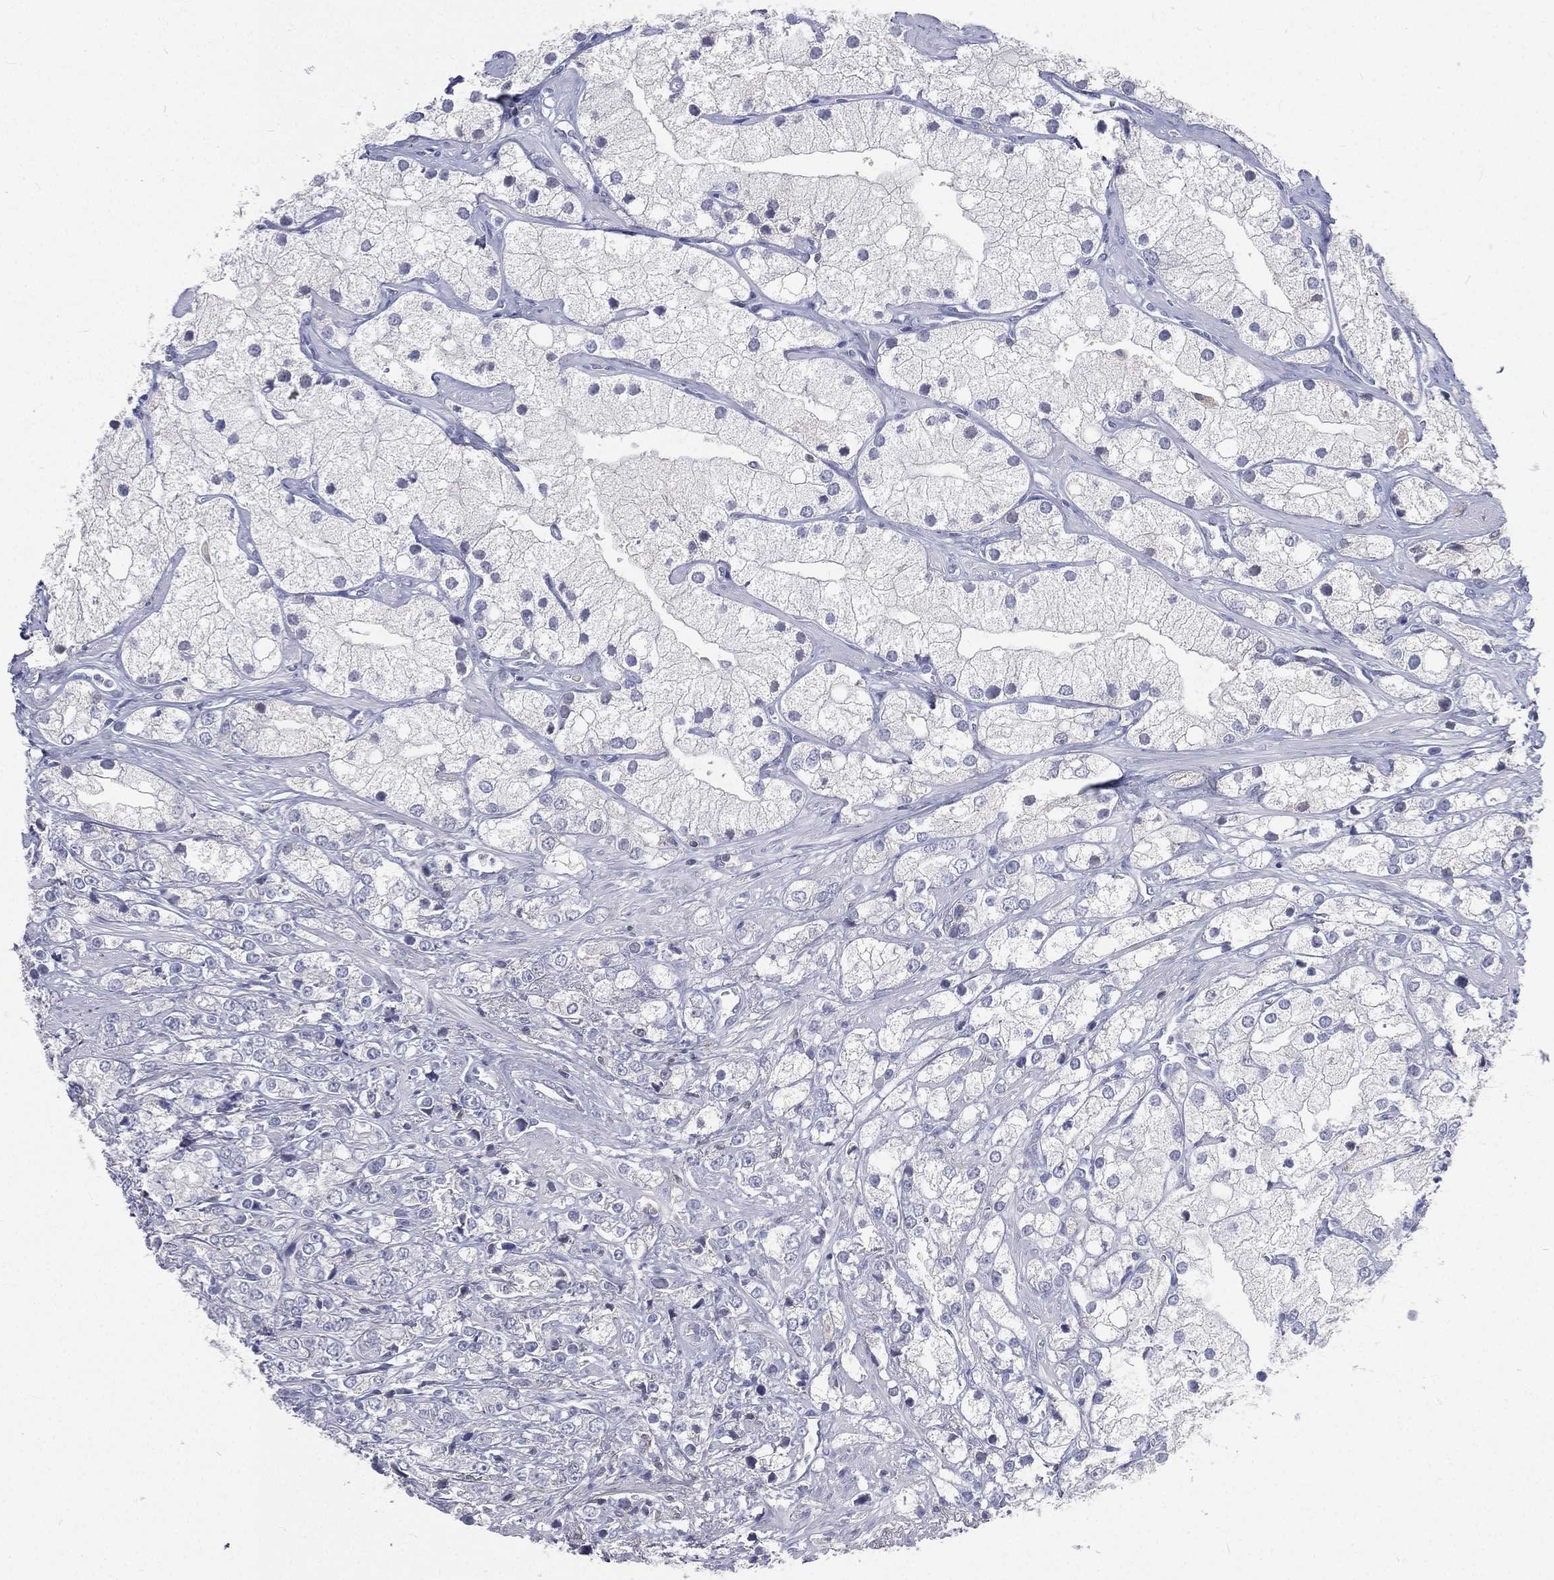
{"staining": {"intensity": "negative", "quantity": "none", "location": "none"}, "tissue": "prostate cancer", "cell_type": "Tumor cells", "image_type": "cancer", "snomed": [{"axis": "morphology", "description": "Adenocarcinoma, NOS"}, {"axis": "topography", "description": "Prostate and seminal vesicle, NOS"}, {"axis": "topography", "description": "Prostate"}], "caption": "A micrograph of prostate cancer stained for a protein exhibits no brown staining in tumor cells.", "gene": "CD3D", "patient": {"sex": "male", "age": 79}}